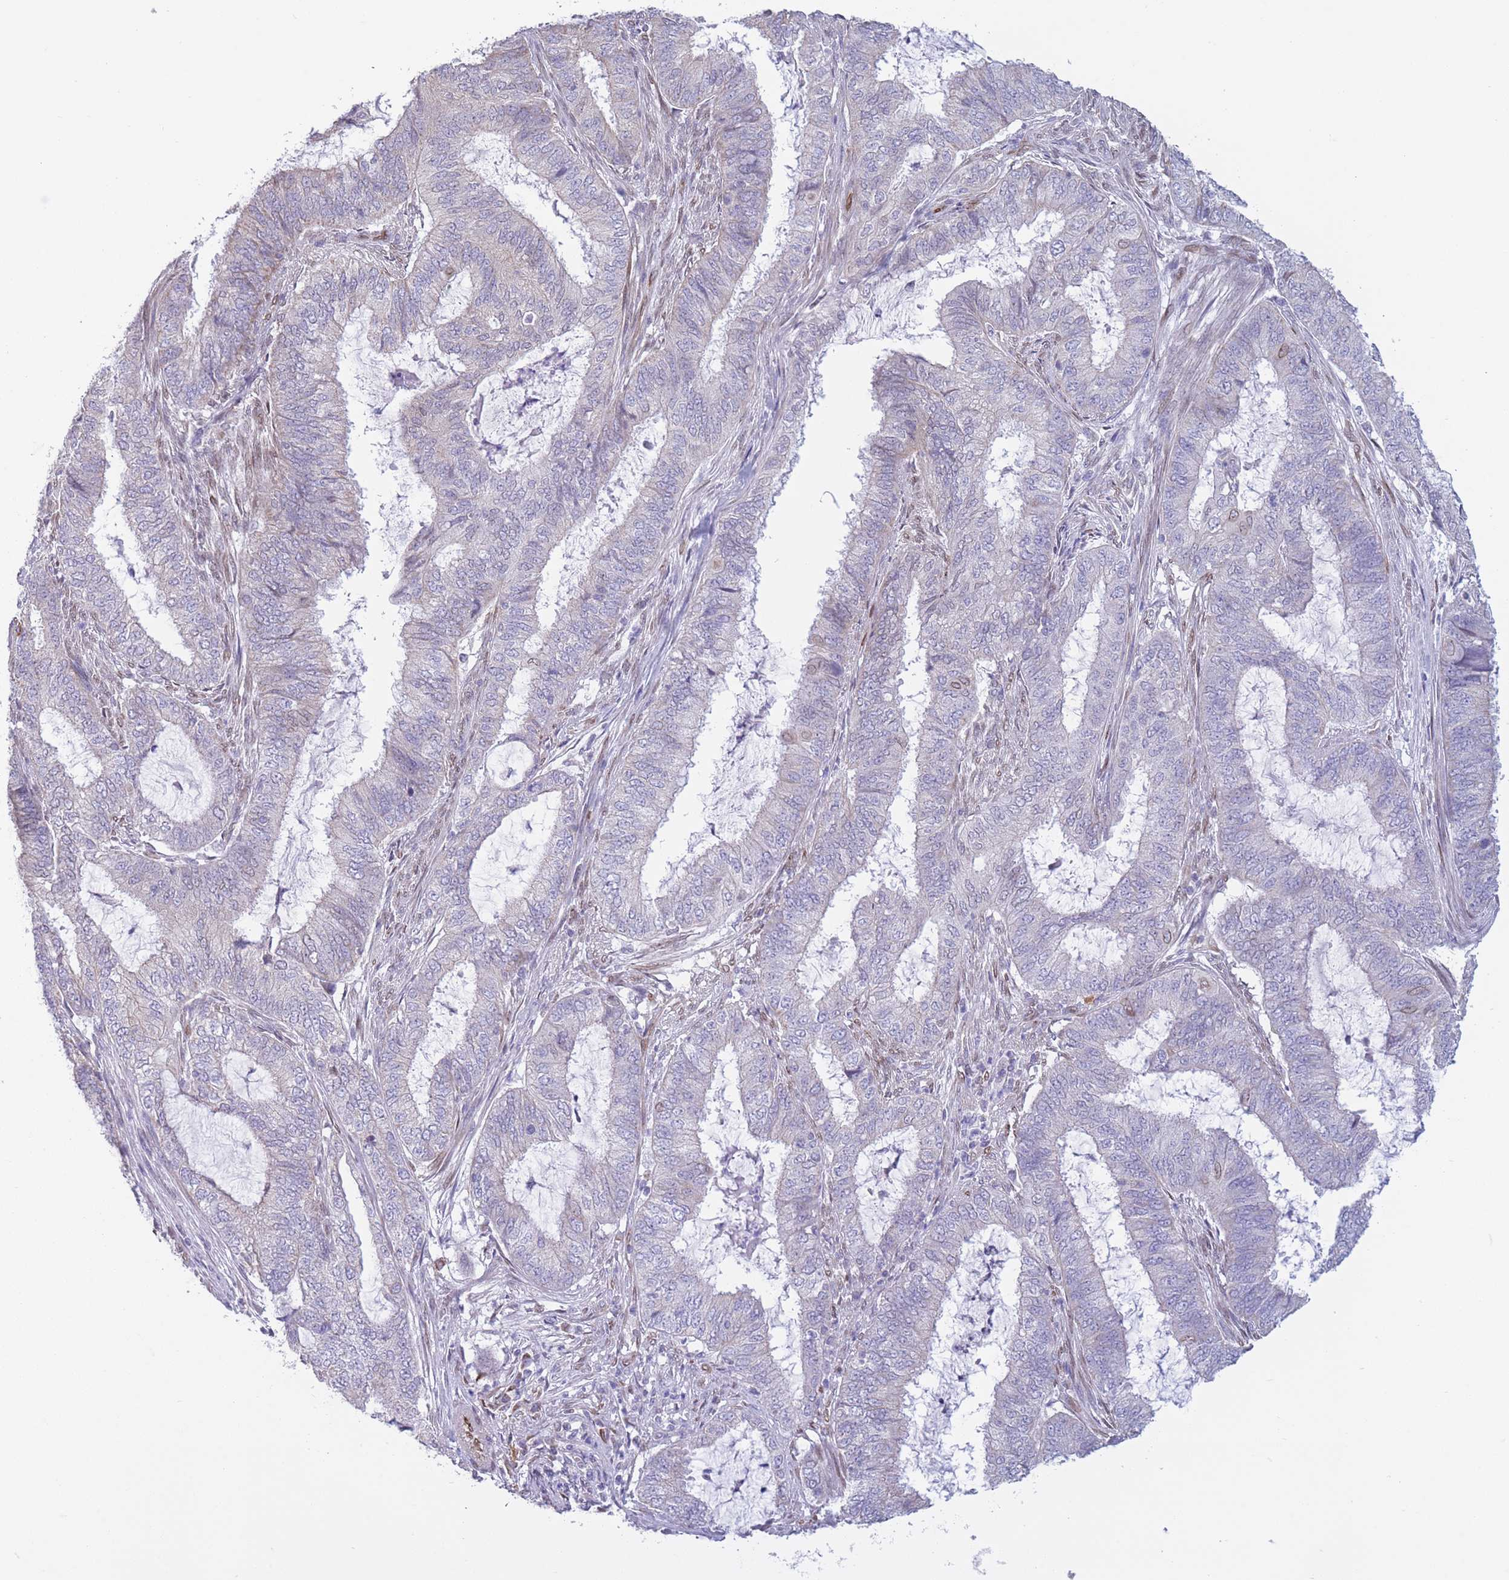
{"staining": {"intensity": "weak", "quantity": "<25%", "location": "cytoplasmic/membranous"}, "tissue": "endometrial cancer", "cell_type": "Tumor cells", "image_type": "cancer", "snomed": [{"axis": "morphology", "description": "Adenocarcinoma, NOS"}, {"axis": "topography", "description": "Endometrium"}], "caption": "Tumor cells are negative for brown protein staining in endometrial cancer.", "gene": "PDHA1", "patient": {"sex": "female", "age": 51}}